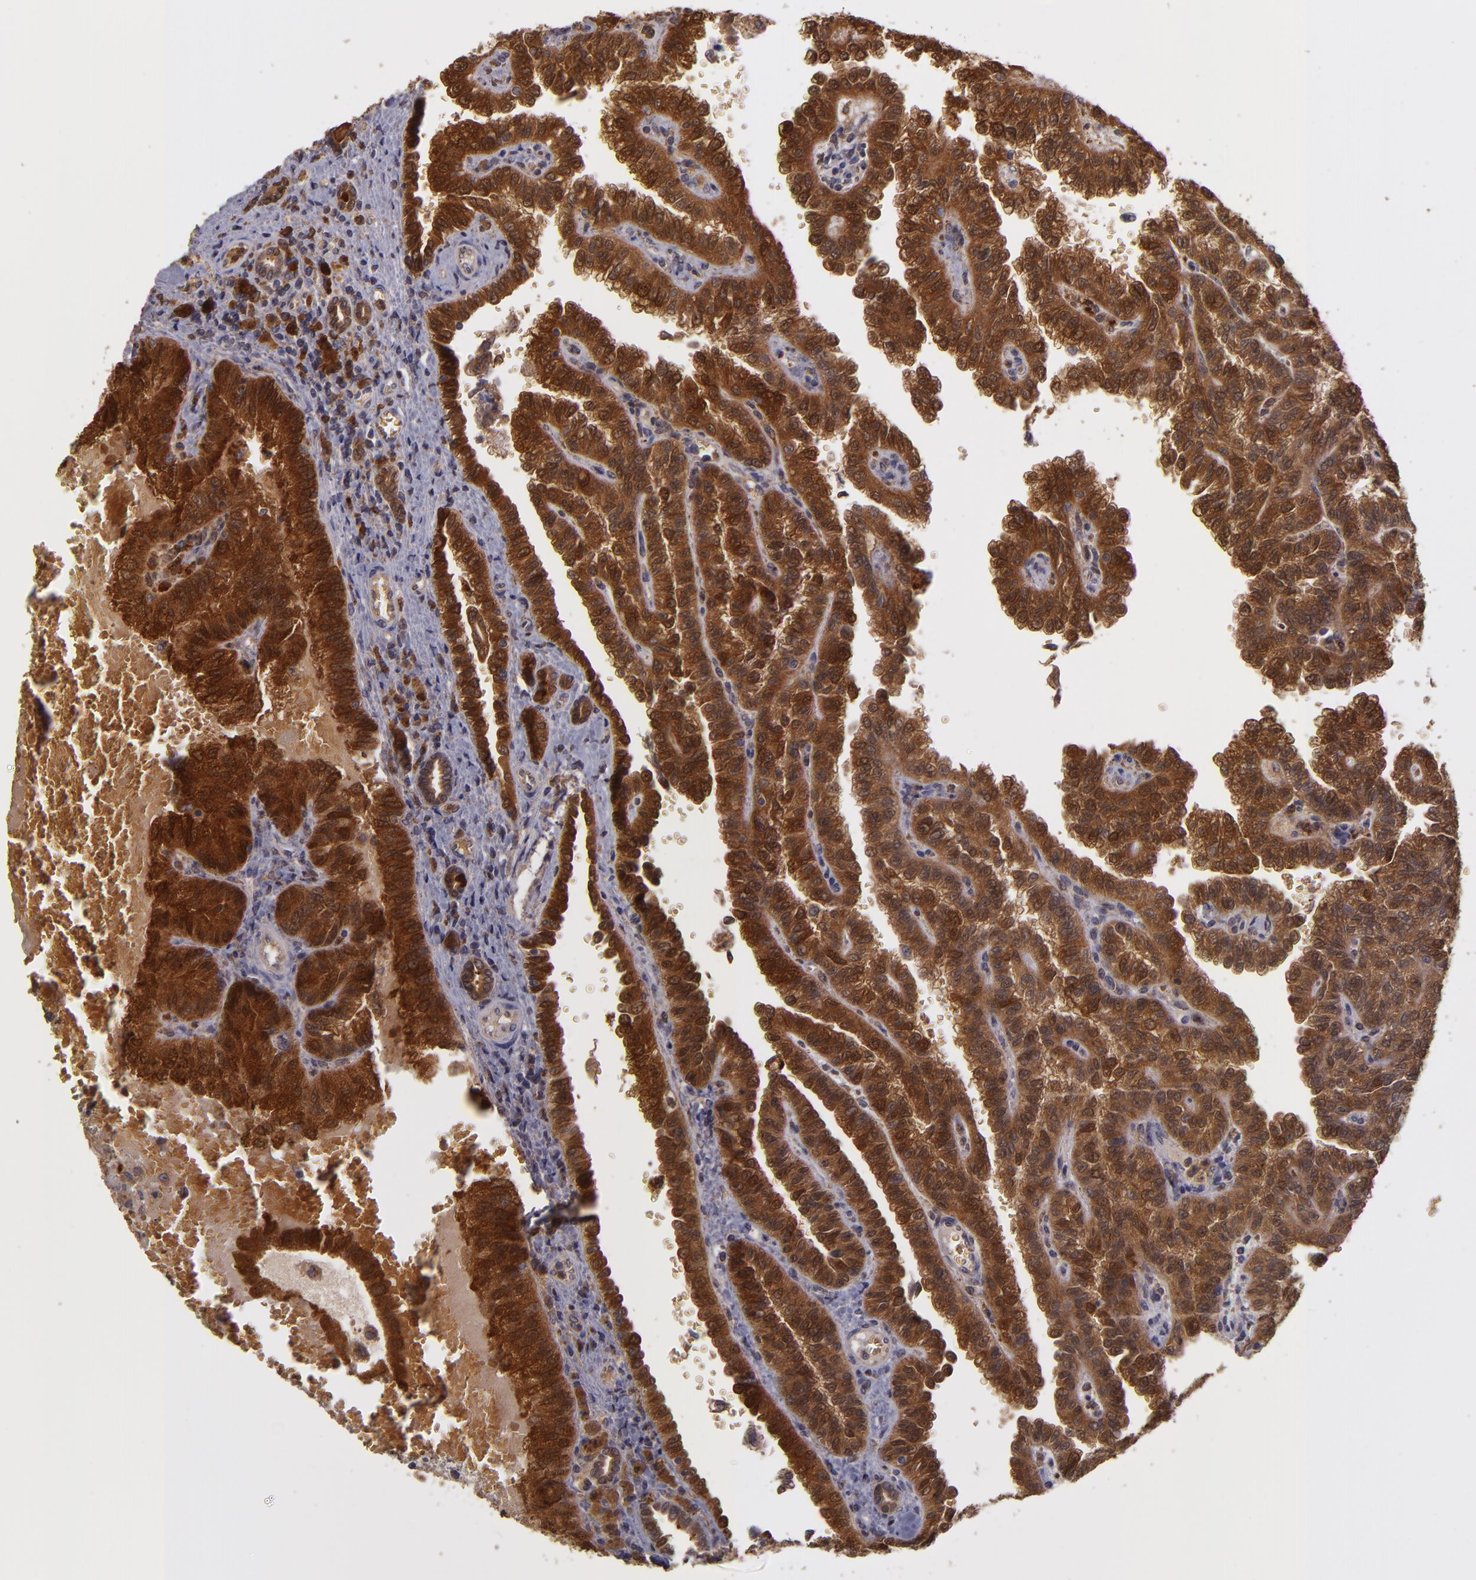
{"staining": {"intensity": "strong", "quantity": ">75%", "location": "cytoplasmic/membranous"}, "tissue": "renal cancer", "cell_type": "Tumor cells", "image_type": "cancer", "snomed": [{"axis": "morphology", "description": "Inflammation, NOS"}, {"axis": "morphology", "description": "Adenocarcinoma, NOS"}, {"axis": "topography", "description": "Kidney"}], "caption": "Protein positivity by immunohistochemistry displays strong cytoplasmic/membranous expression in about >75% of tumor cells in renal cancer. Using DAB (brown) and hematoxylin (blue) stains, captured at high magnification using brightfield microscopy.", "gene": "FHIT", "patient": {"sex": "male", "age": 68}}